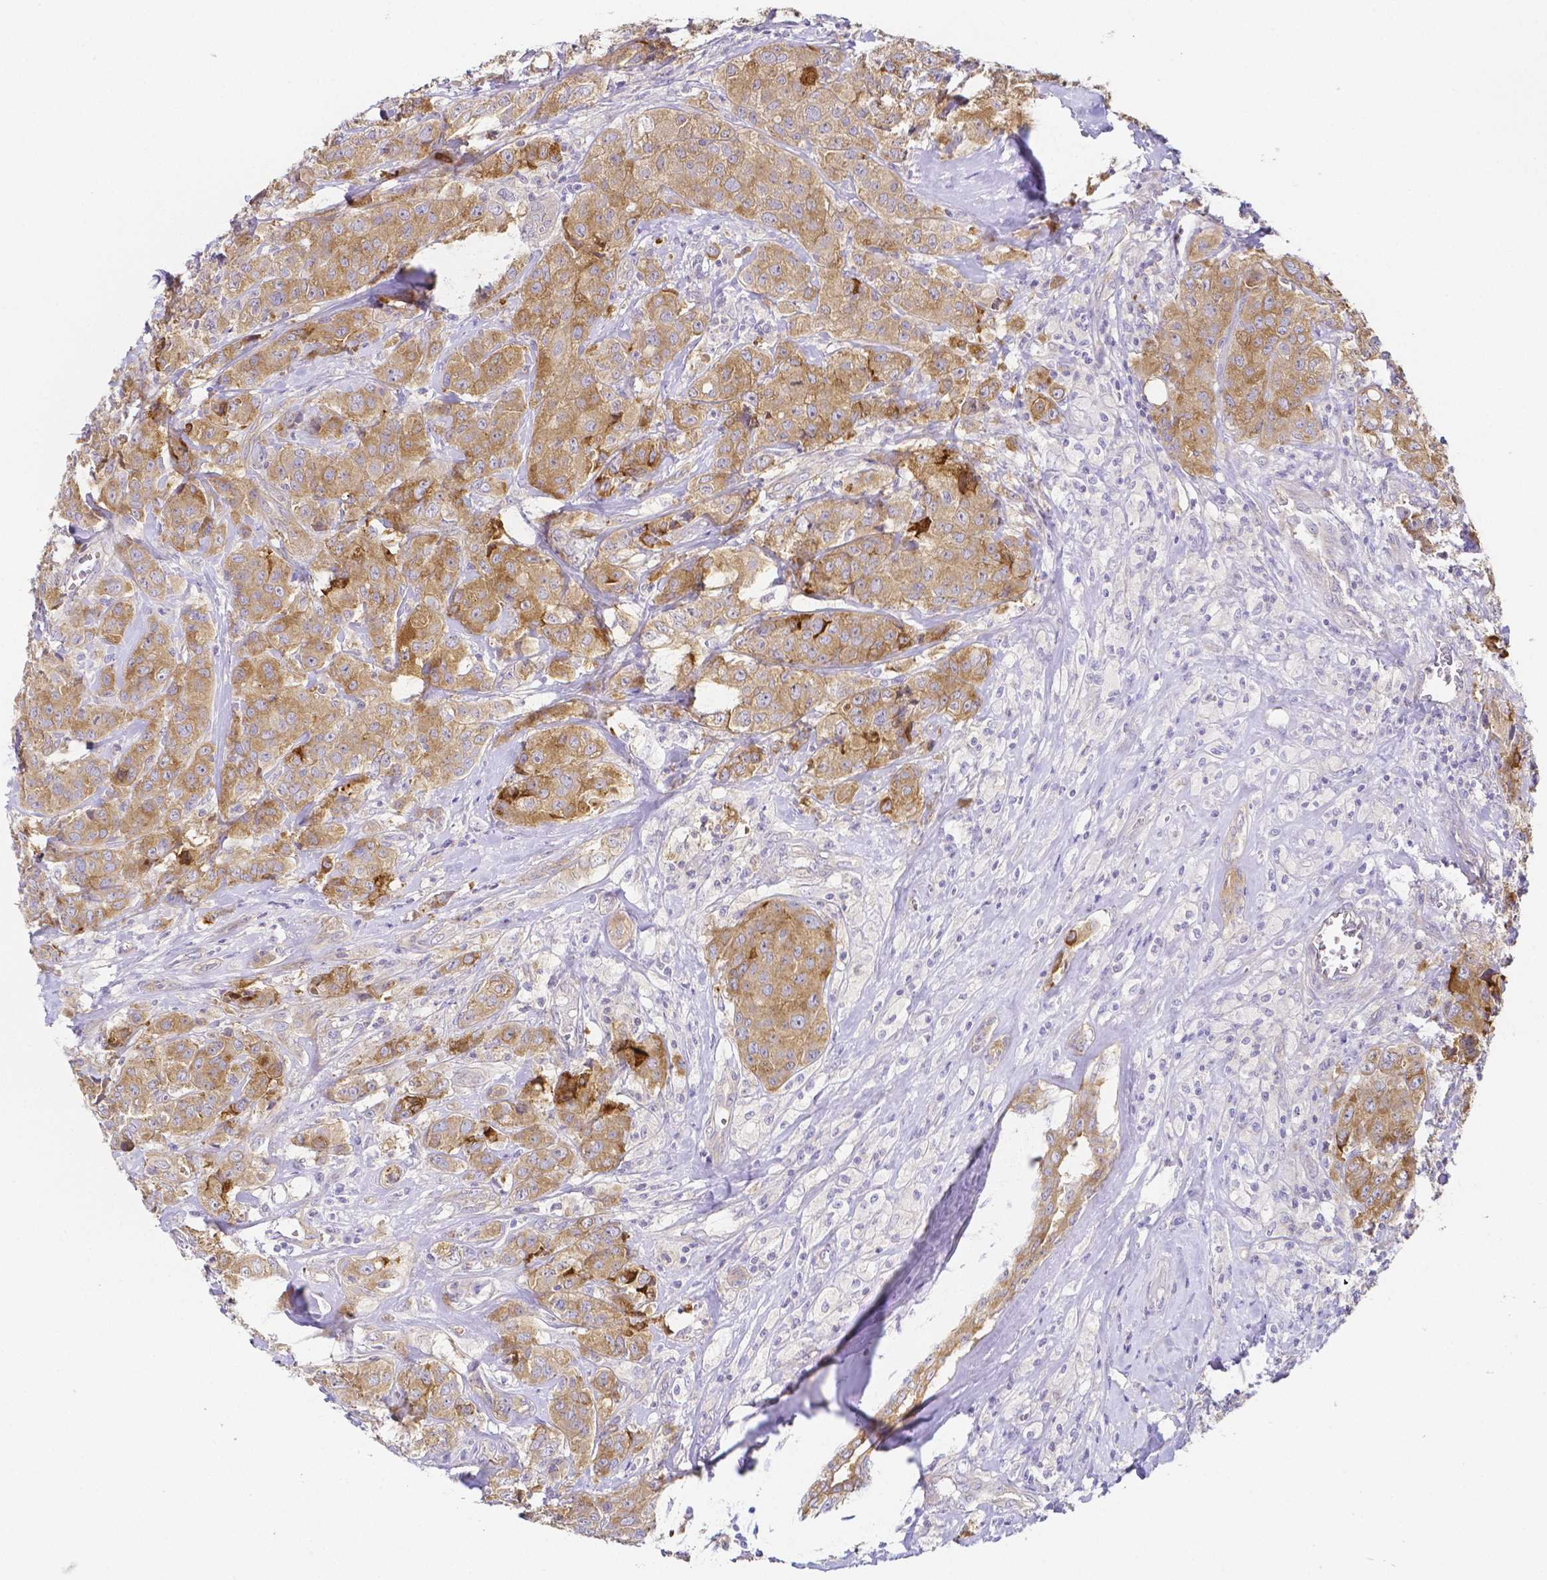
{"staining": {"intensity": "moderate", "quantity": ">75%", "location": "cytoplasmic/membranous"}, "tissue": "breast cancer", "cell_type": "Tumor cells", "image_type": "cancer", "snomed": [{"axis": "morphology", "description": "Normal tissue, NOS"}, {"axis": "morphology", "description": "Duct carcinoma"}, {"axis": "topography", "description": "Breast"}], "caption": "Immunohistochemical staining of breast cancer demonstrates medium levels of moderate cytoplasmic/membranous staining in approximately >75% of tumor cells. (DAB IHC, brown staining for protein, blue staining for nuclei).", "gene": "PKP3", "patient": {"sex": "female", "age": 43}}